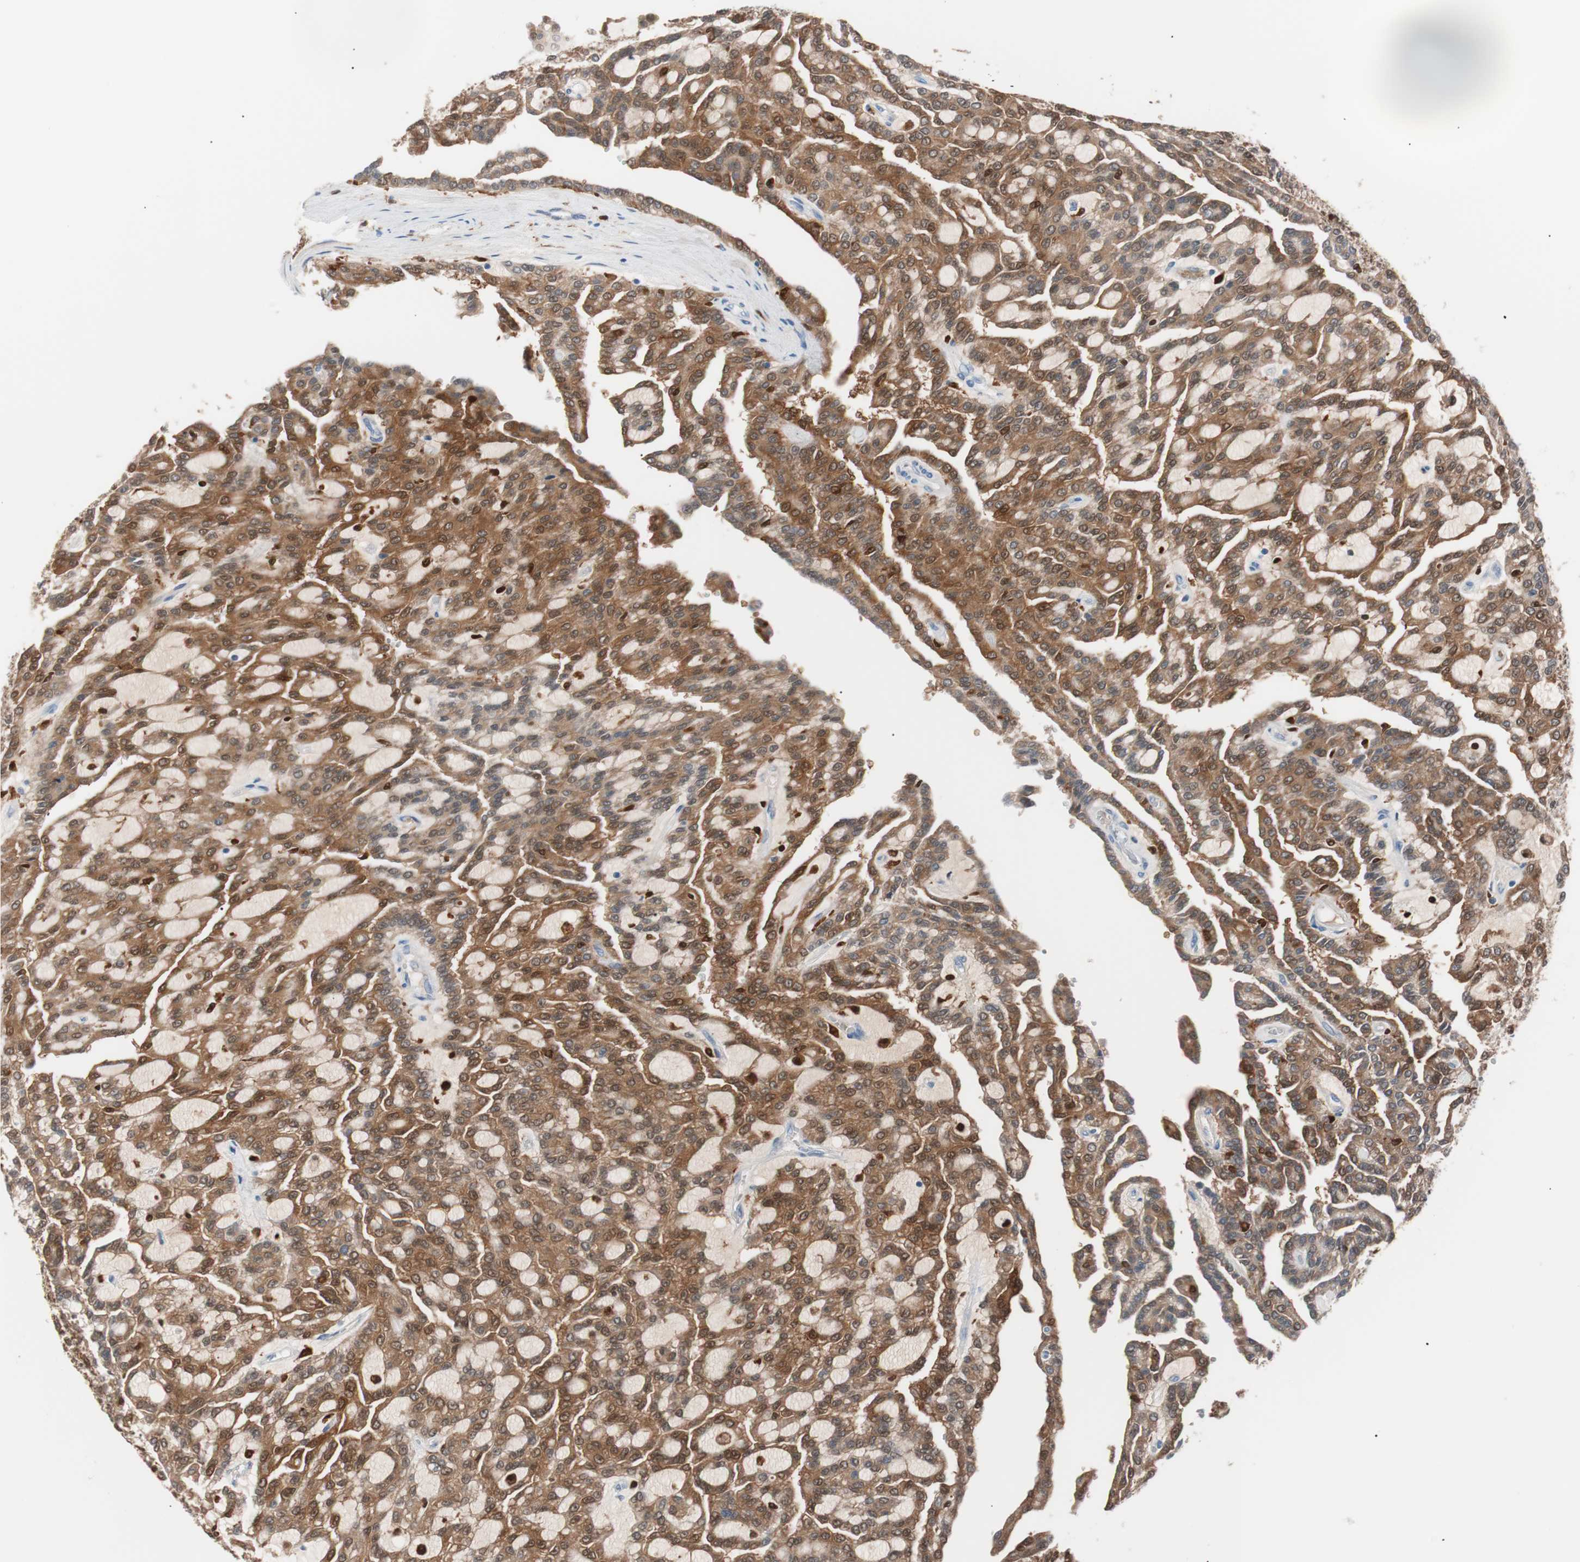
{"staining": {"intensity": "strong", "quantity": ">75%", "location": "cytoplasmic/membranous,nuclear"}, "tissue": "renal cancer", "cell_type": "Tumor cells", "image_type": "cancer", "snomed": [{"axis": "morphology", "description": "Adenocarcinoma, NOS"}, {"axis": "topography", "description": "Kidney"}], "caption": "The histopathology image displays immunohistochemical staining of adenocarcinoma (renal). There is strong cytoplasmic/membranous and nuclear expression is identified in approximately >75% of tumor cells. The staining was performed using DAB to visualize the protein expression in brown, while the nuclei were stained in blue with hematoxylin (Magnification: 20x).", "gene": "IL18", "patient": {"sex": "male", "age": 63}}